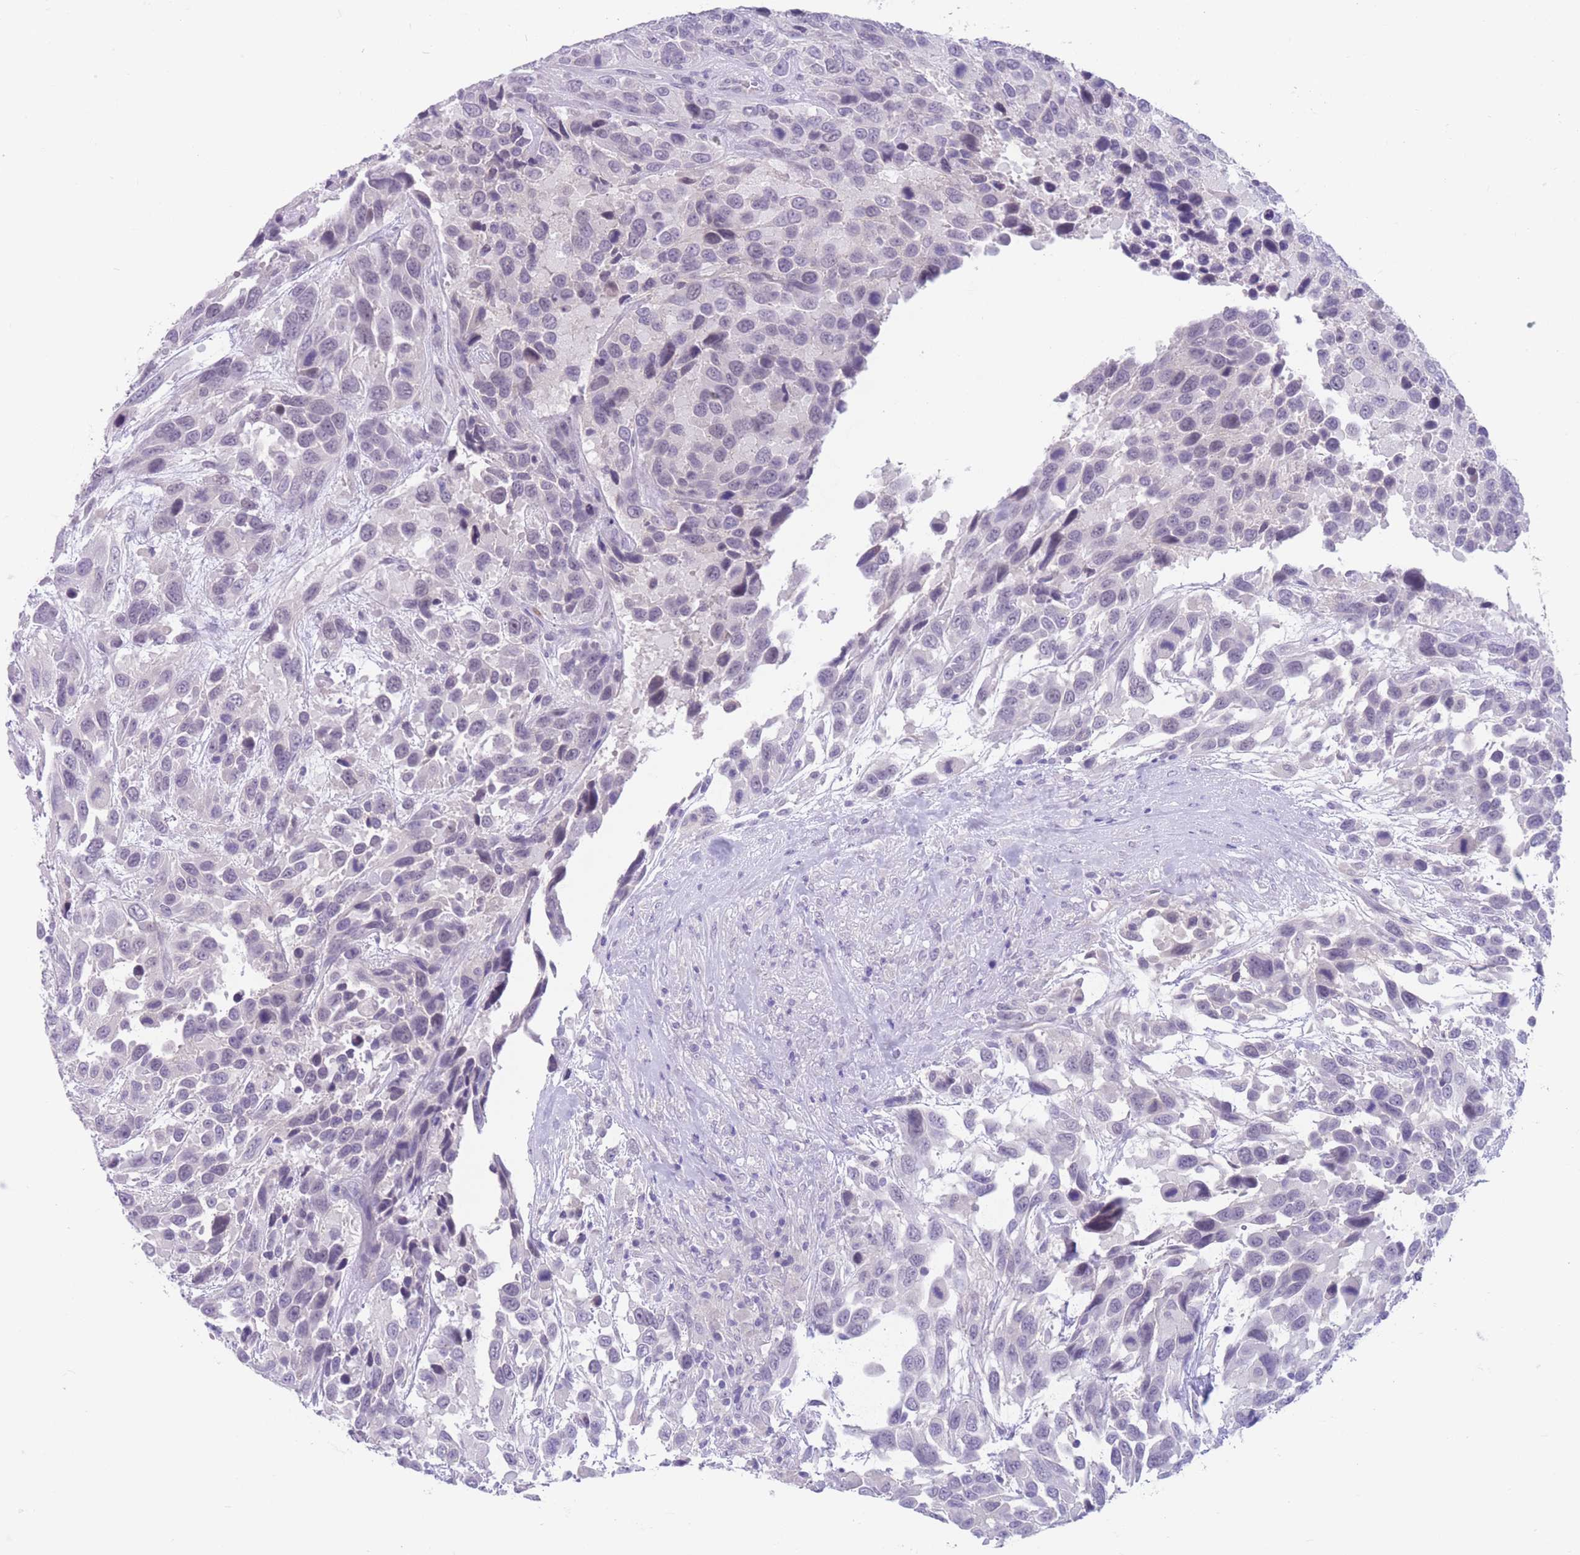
{"staining": {"intensity": "negative", "quantity": "none", "location": "none"}, "tissue": "urothelial cancer", "cell_type": "Tumor cells", "image_type": "cancer", "snomed": [{"axis": "morphology", "description": "Urothelial carcinoma, High grade"}, {"axis": "topography", "description": "Urinary bladder"}], "caption": "An image of human urothelial cancer is negative for staining in tumor cells.", "gene": "DPYD", "patient": {"sex": "female", "age": 70}}